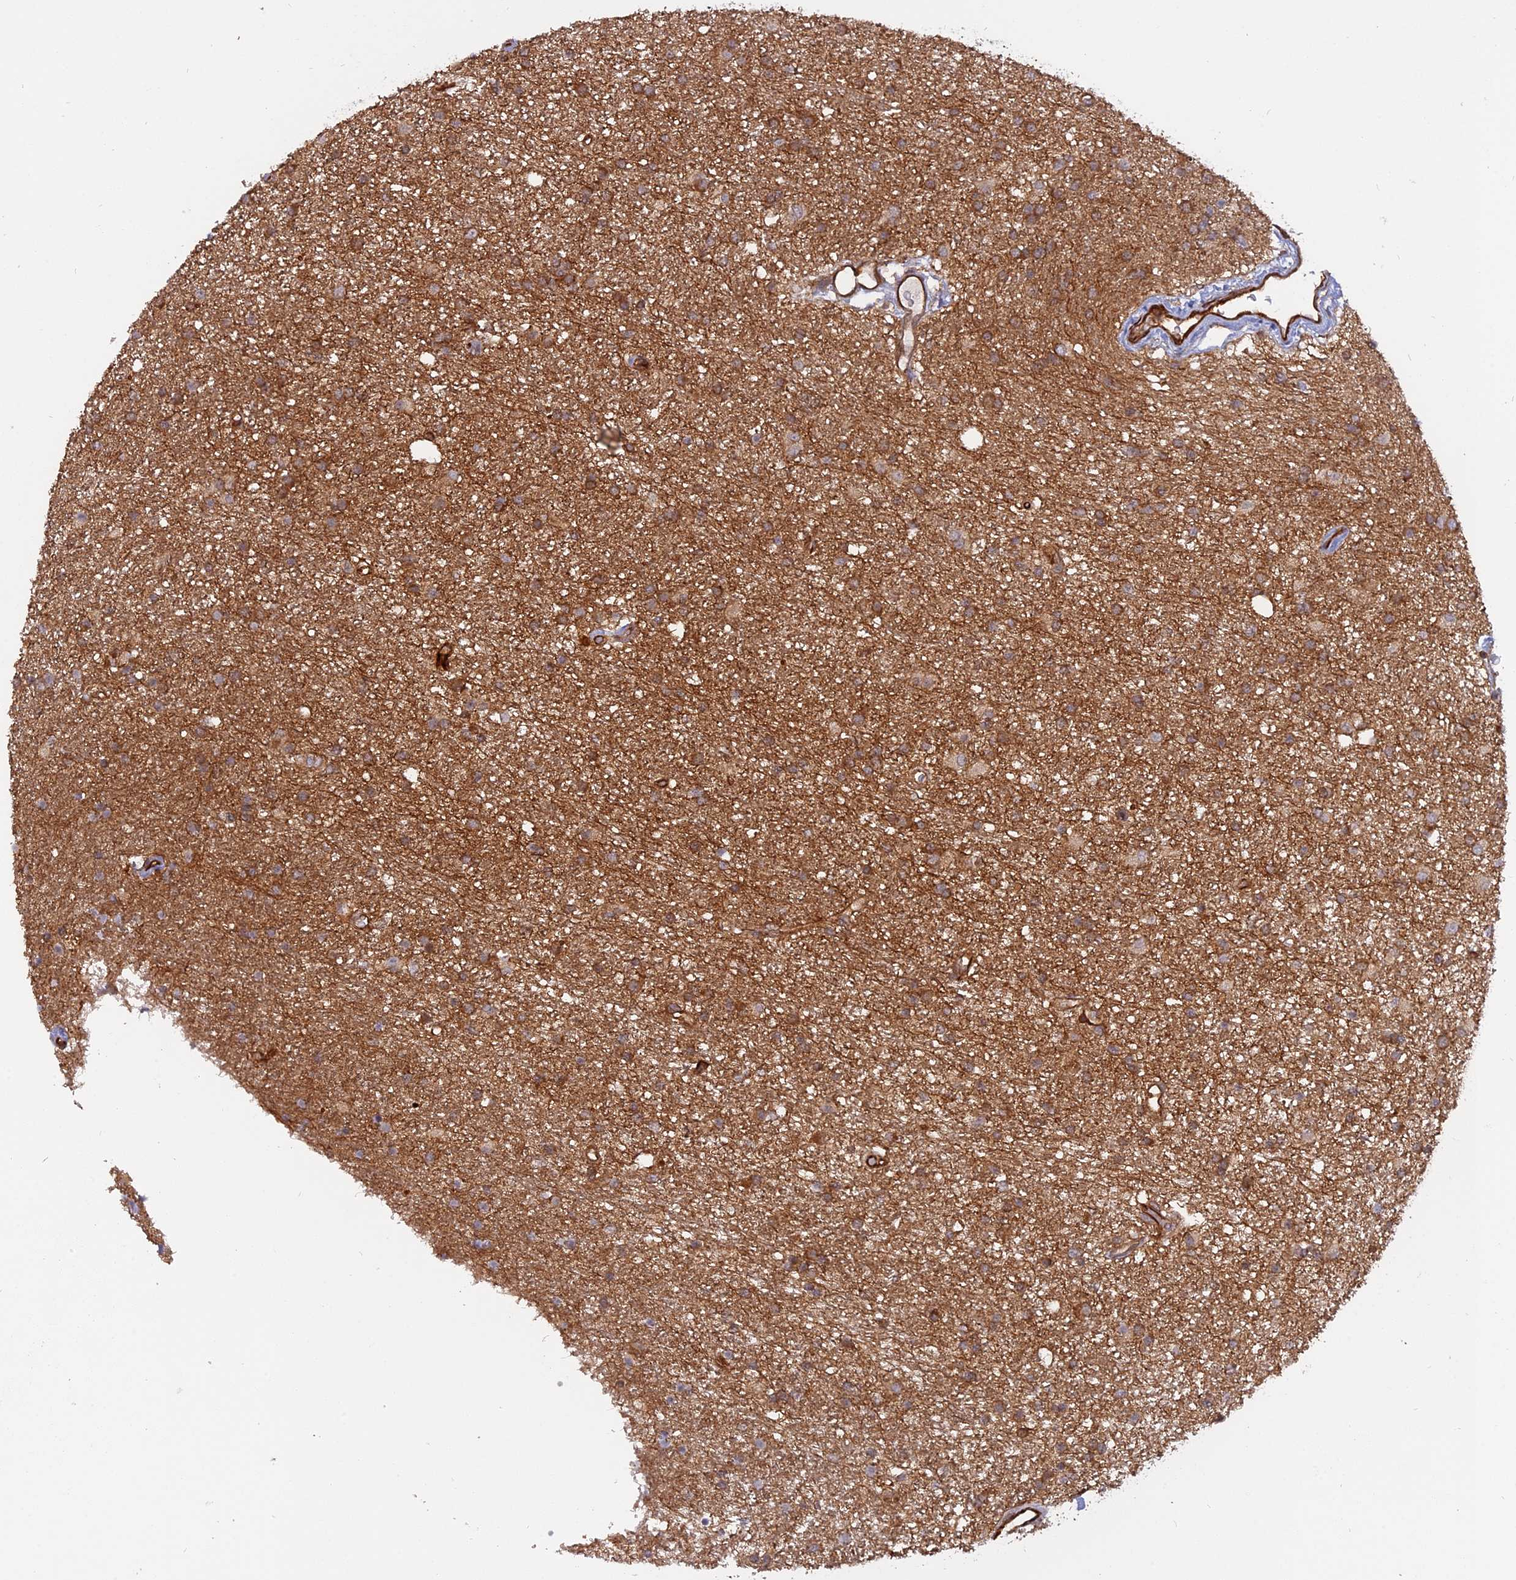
{"staining": {"intensity": "moderate", "quantity": ">75%", "location": "cytoplasmic/membranous"}, "tissue": "glioma", "cell_type": "Tumor cells", "image_type": "cancer", "snomed": [{"axis": "morphology", "description": "Glioma, malignant, High grade"}, {"axis": "topography", "description": "Brain"}], "caption": "Tumor cells show moderate cytoplasmic/membranous positivity in approximately >75% of cells in malignant glioma (high-grade).", "gene": "PHLDB3", "patient": {"sex": "male", "age": 77}}